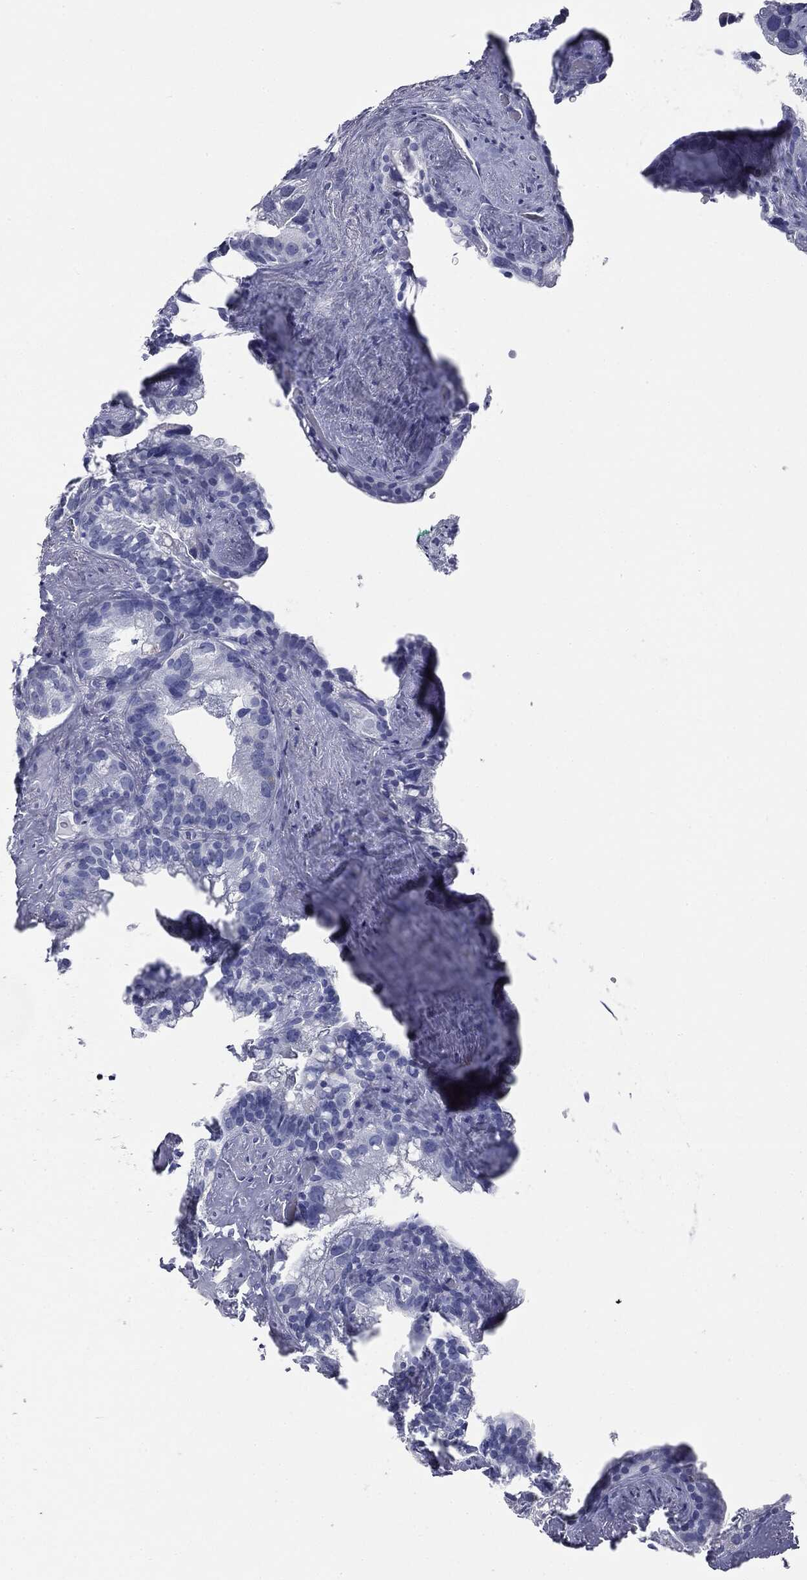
{"staining": {"intensity": "negative", "quantity": "none", "location": "none"}, "tissue": "seminal vesicle", "cell_type": "Glandular cells", "image_type": "normal", "snomed": [{"axis": "morphology", "description": "Normal tissue, NOS"}, {"axis": "topography", "description": "Seminal veicle"}], "caption": "Immunohistochemistry of normal seminal vesicle demonstrates no expression in glandular cells.", "gene": "ATP2A1", "patient": {"sex": "male", "age": 72}}